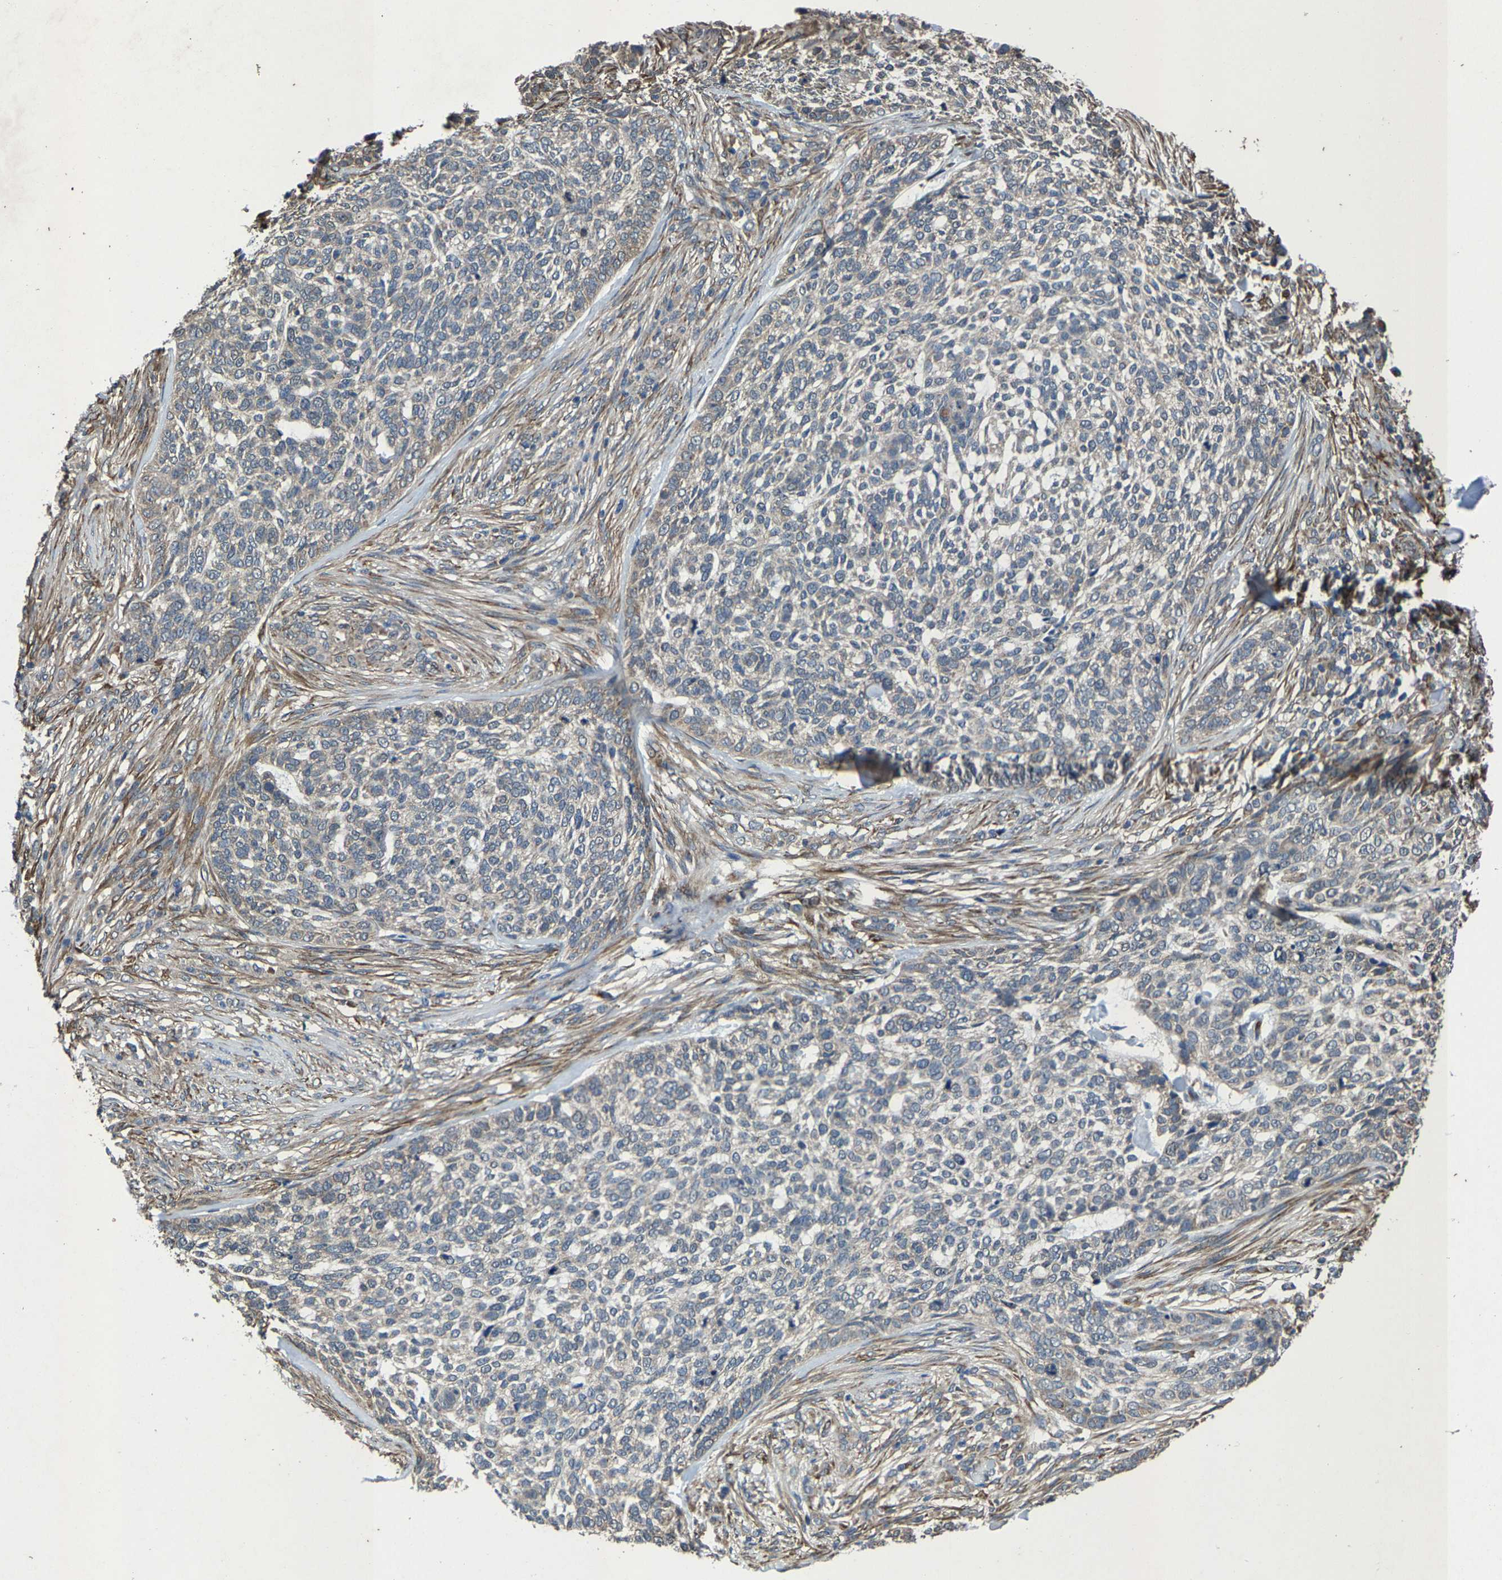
{"staining": {"intensity": "weak", "quantity": "<25%", "location": "cytoplasmic/membranous"}, "tissue": "skin cancer", "cell_type": "Tumor cells", "image_type": "cancer", "snomed": [{"axis": "morphology", "description": "Basal cell carcinoma"}, {"axis": "topography", "description": "Skin"}], "caption": "The photomicrograph demonstrates no staining of tumor cells in skin basal cell carcinoma.", "gene": "PDP1", "patient": {"sex": "female", "age": 64}}